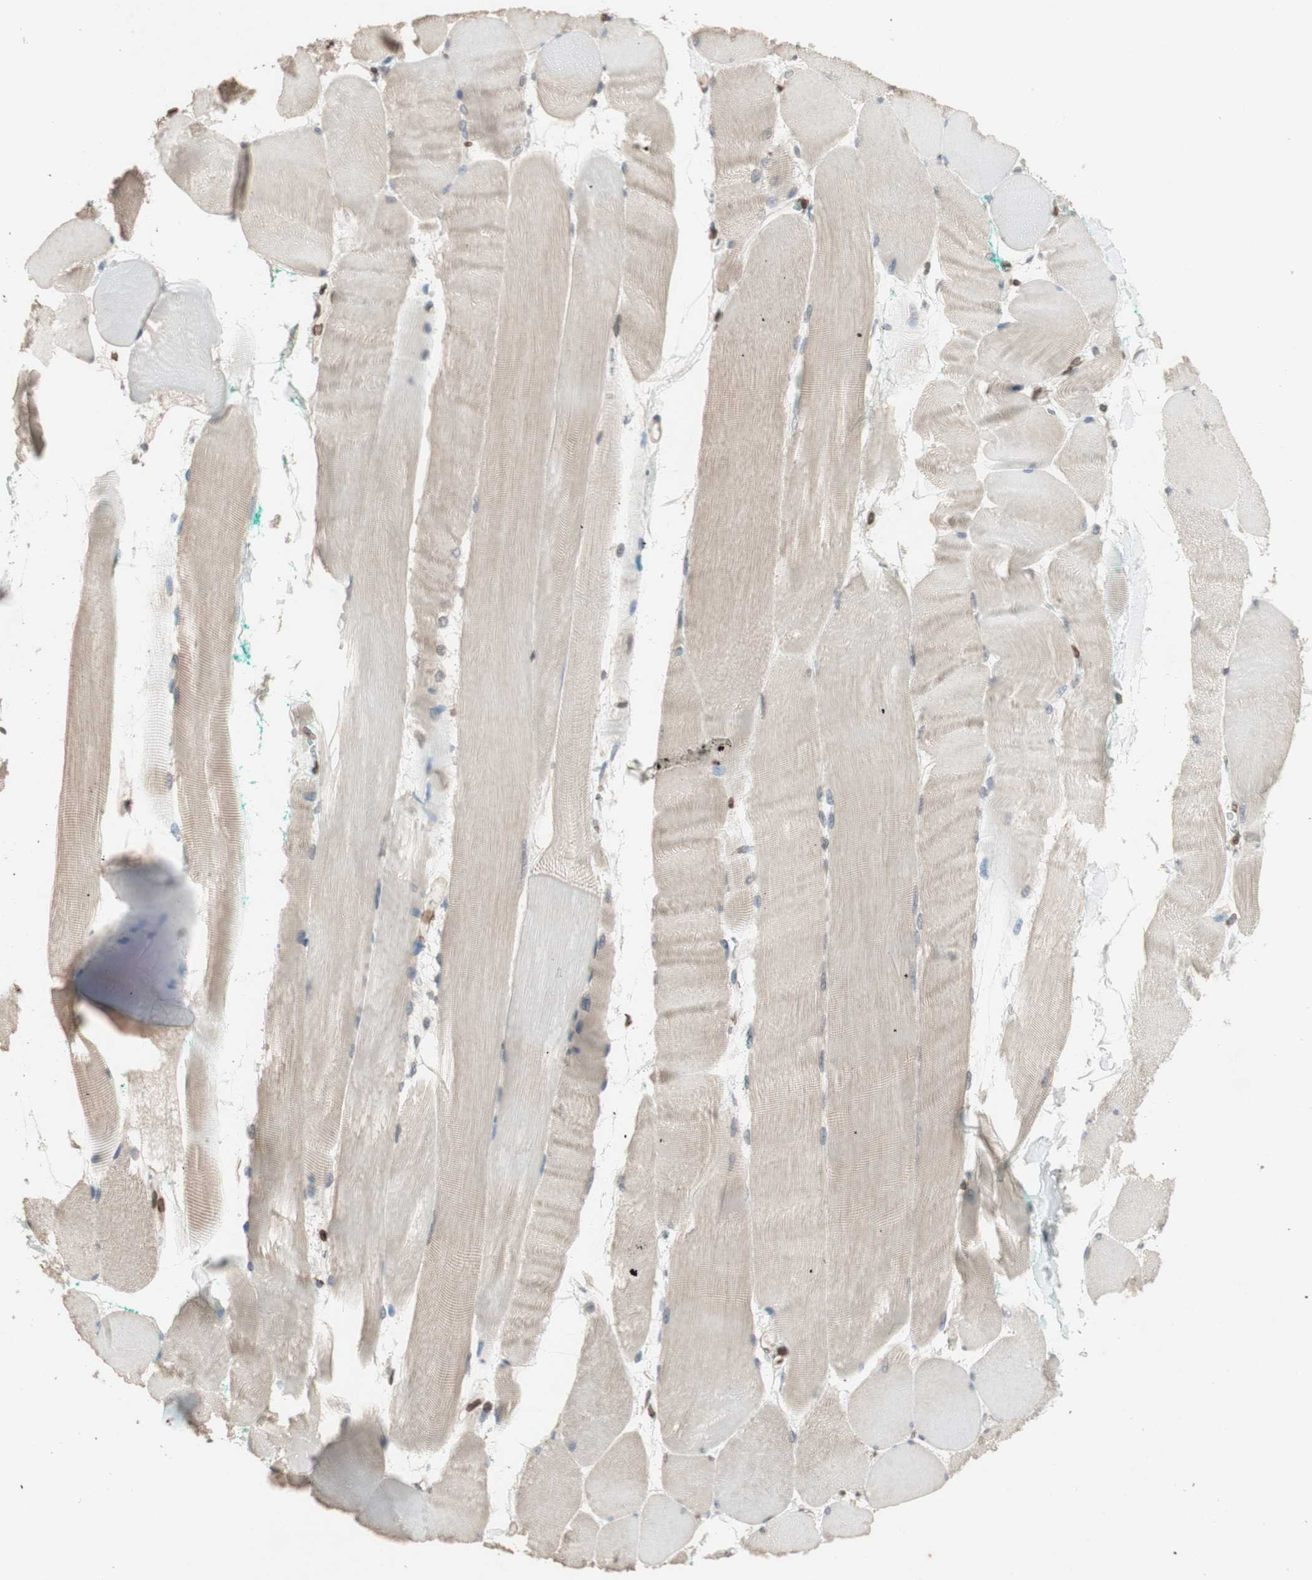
{"staining": {"intensity": "weak", "quantity": ">75%", "location": "cytoplasmic/membranous"}, "tissue": "skeletal muscle", "cell_type": "Myocytes", "image_type": "normal", "snomed": [{"axis": "morphology", "description": "Normal tissue, NOS"}, {"axis": "morphology", "description": "Squamous cell carcinoma, NOS"}, {"axis": "topography", "description": "Skeletal muscle"}], "caption": "Immunohistochemical staining of benign human skeletal muscle exhibits weak cytoplasmic/membranous protein staining in approximately >75% of myocytes. (DAB = brown stain, brightfield microscopy at high magnification).", "gene": "TMPO", "patient": {"sex": "male", "age": 51}}